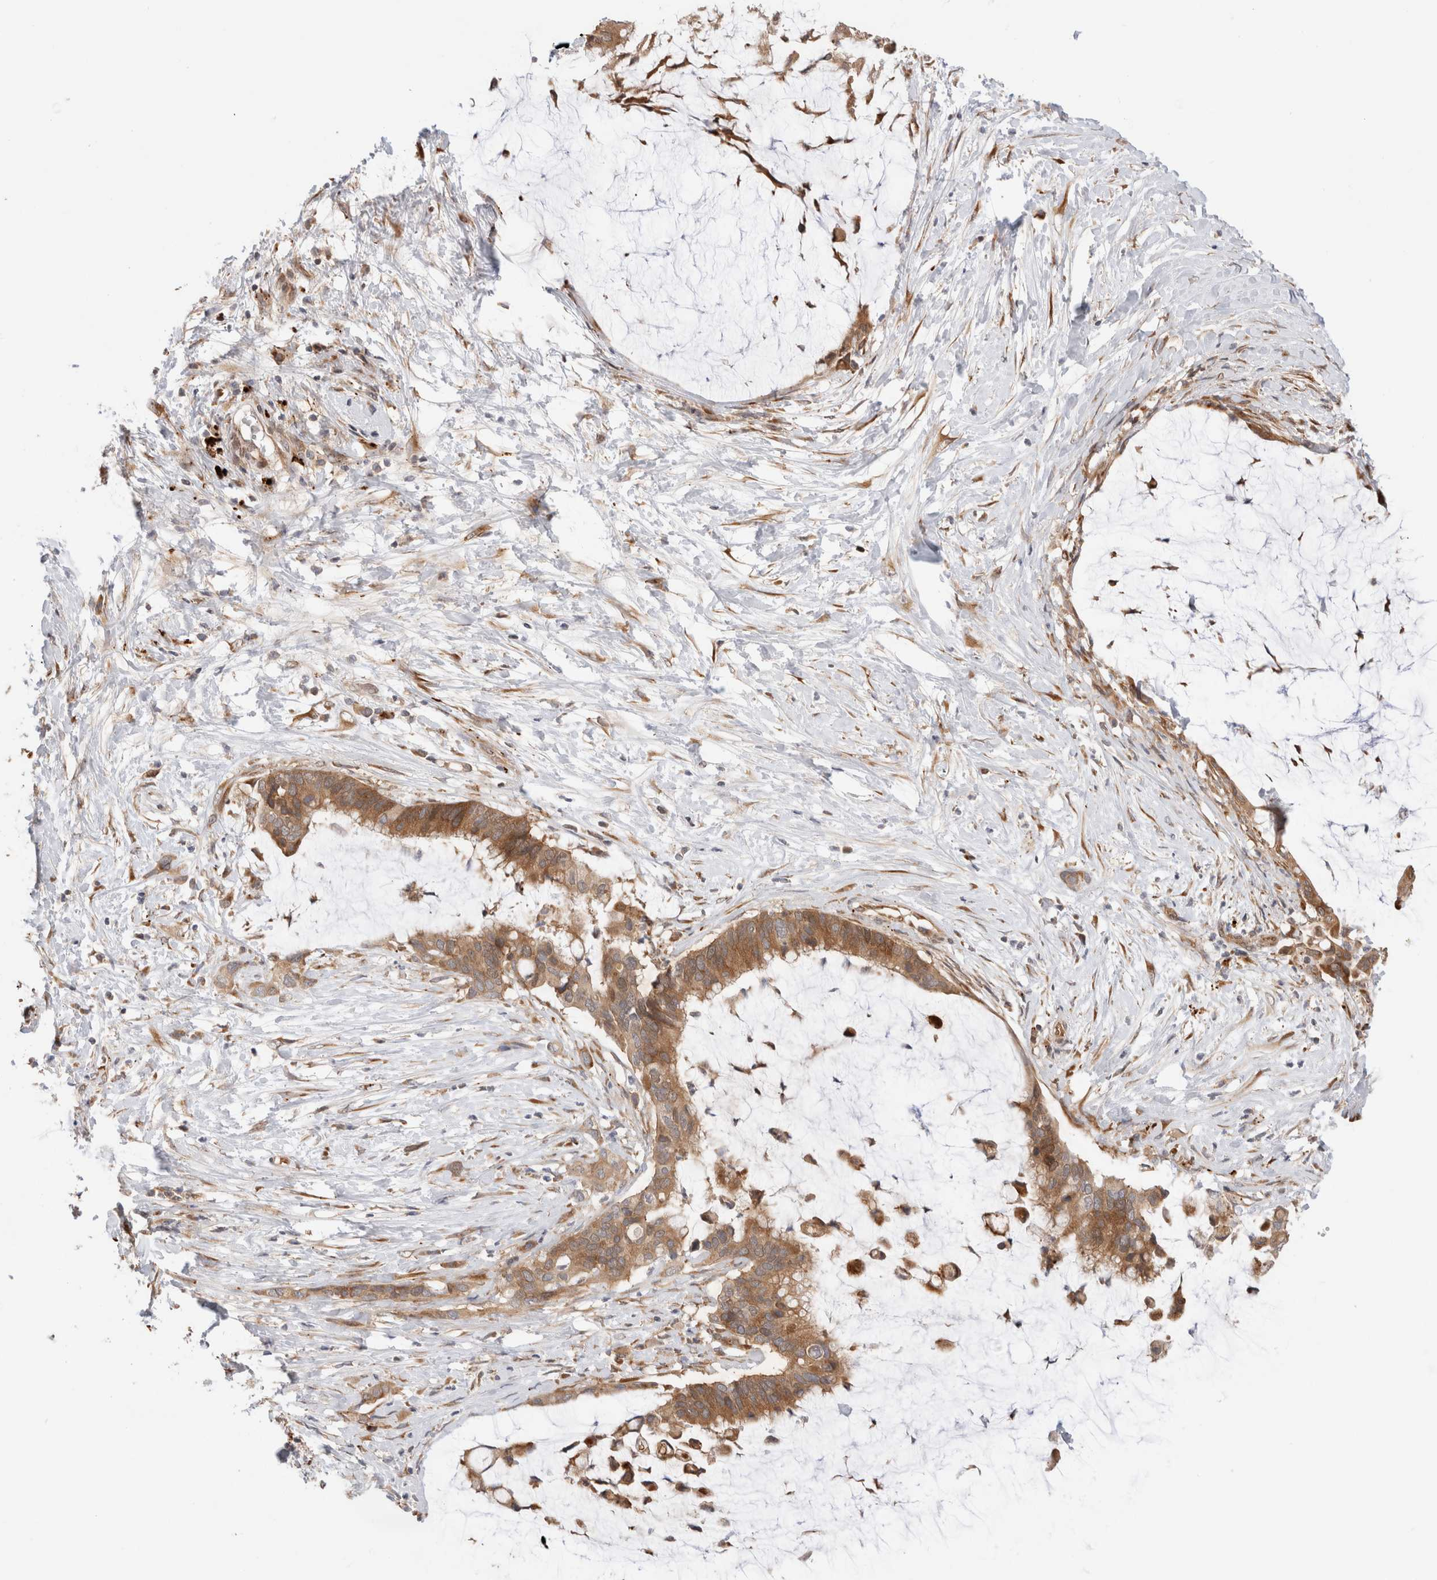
{"staining": {"intensity": "moderate", "quantity": ">75%", "location": "cytoplasmic/membranous"}, "tissue": "pancreatic cancer", "cell_type": "Tumor cells", "image_type": "cancer", "snomed": [{"axis": "morphology", "description": "Adenocarcinoma, NOS"}, {"axis": "topography", "description": "Pancreas"}], "caption": "Immunohistochemical staining of human pancreatic cancer (adenocarcinoma) shows medium levels of moderate cytoplasmic/membranous expression in about >75% of tumor cells. The protein of interest is shown in brown color, while the nuclei are stained blue.", "gene": "ACTL9", "patient": {"sex": "male", "age": 41}}